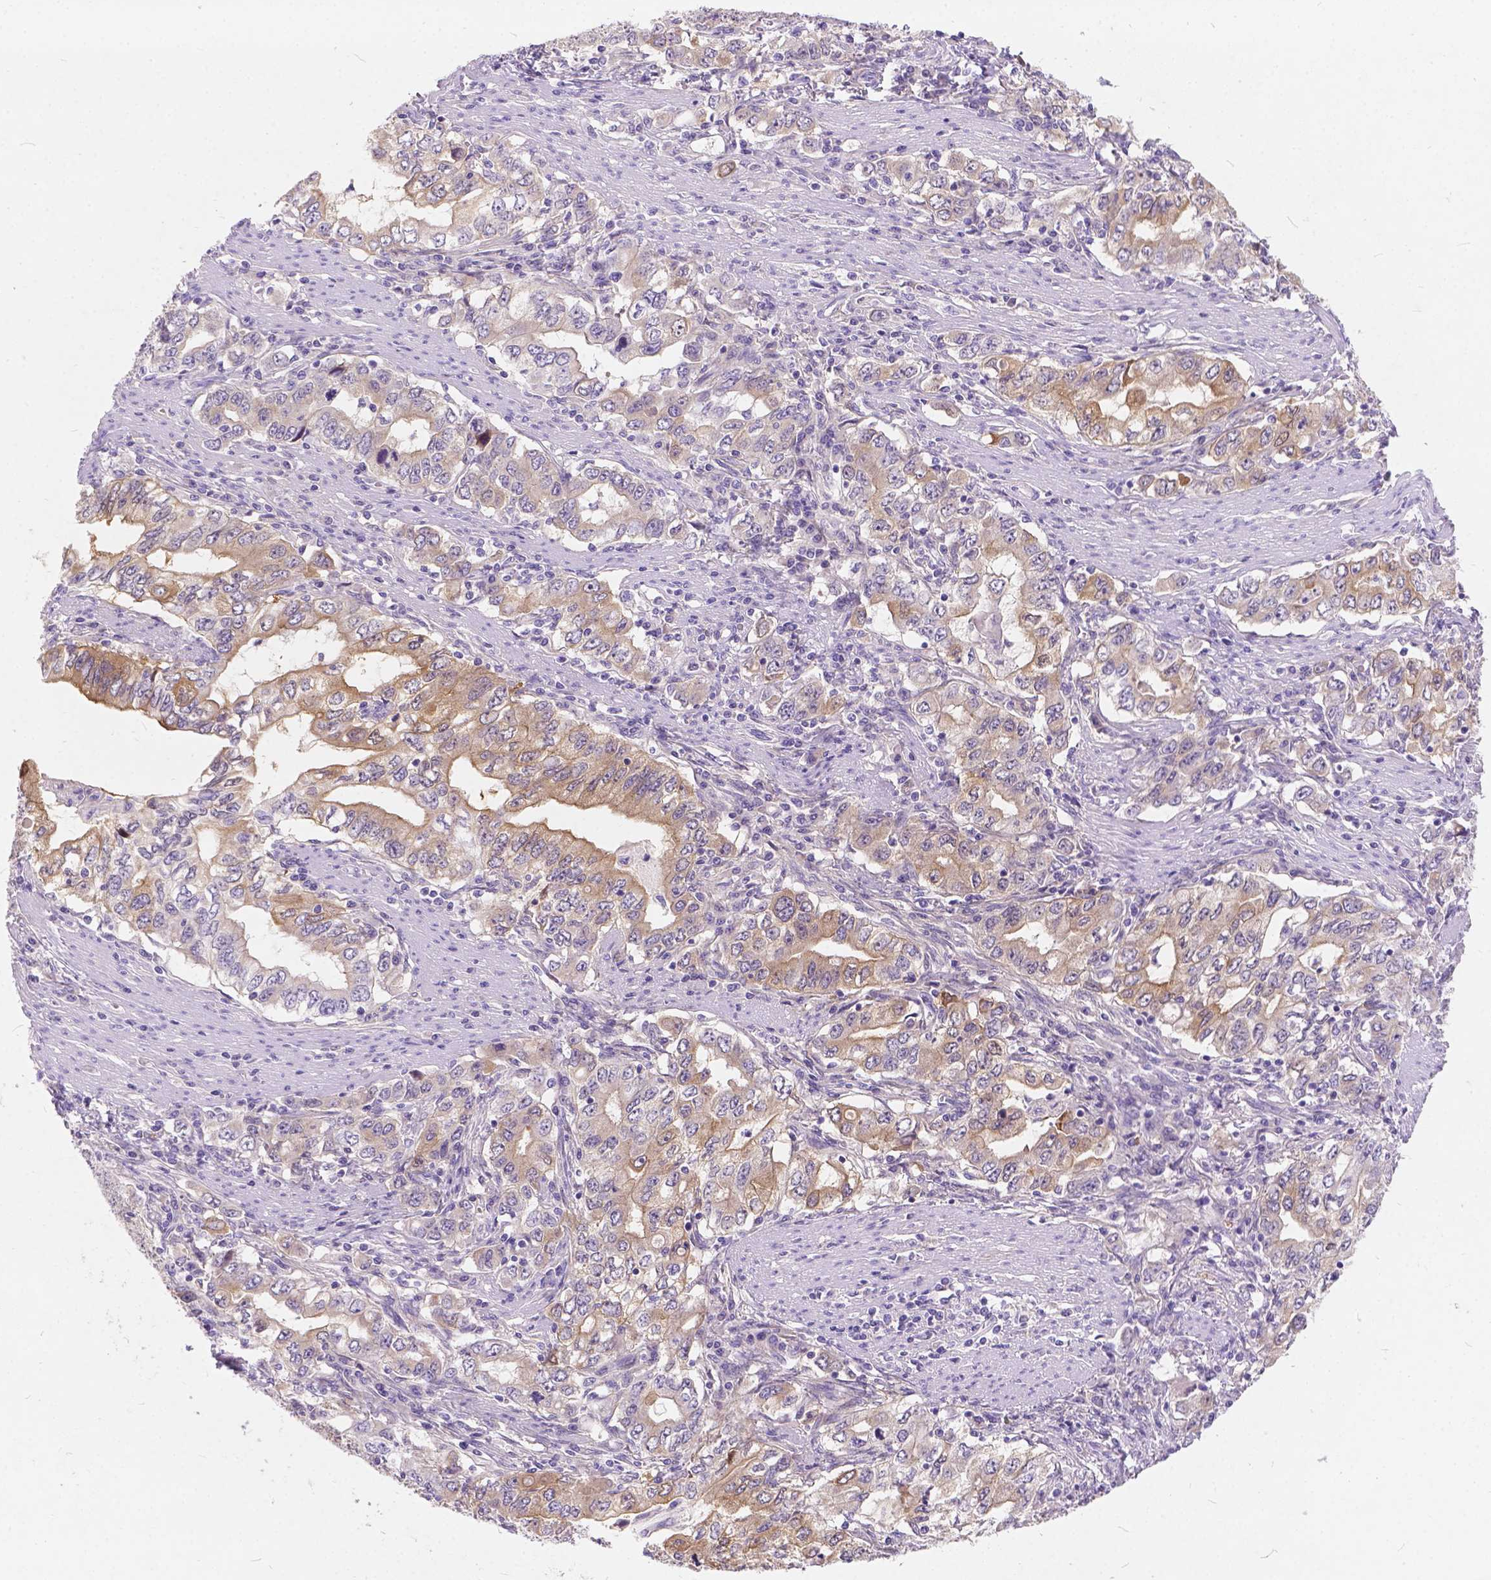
{"staining": {"intensity": "moderate", "quantity": "25%-75%", "location": "cytoplasmic/membranous"}, "tissue": "stomach cancer", "cell_type": "Tumor cells", "image_type": "cancer", "snomed": [{"axis": "morphology", "description": "Adenocarcinoma, NOS"}, {"axis": "topography", "description": "Stomach, lower"}], "caption": "Adenocarcinoma (stomach) stained for a protein shows moderate cytoplasmic/membranous positivity in tumor cells.", "gene": "PEX11G", "patient": {"sex": "female", "age": 72}}